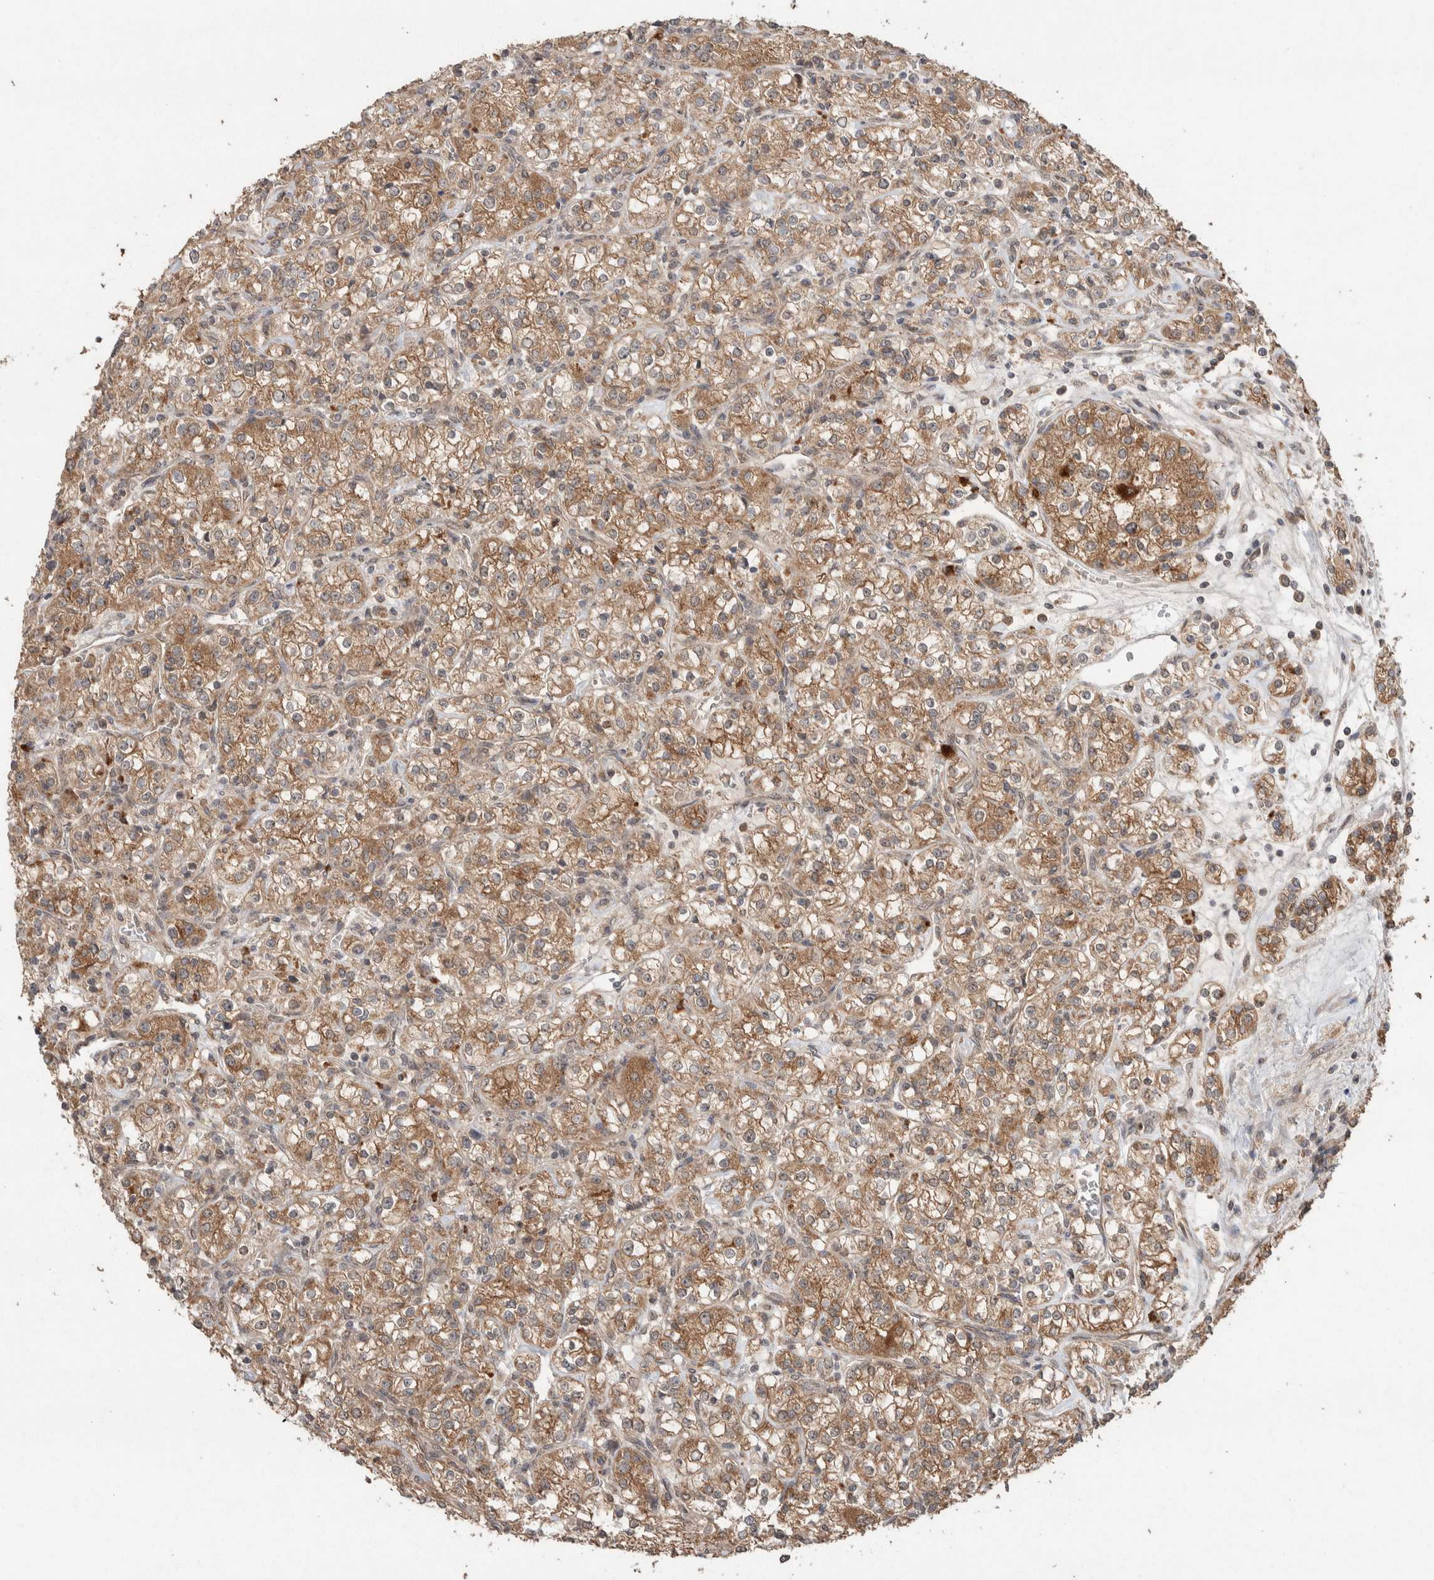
{"staining": {"intensity": "moderate", "quantity": ">75%", "location": "cytoplasmic/membranous"}, "tissue": "renal cancer", "cell_type": "Tumor cells", "image_type": "cancer", "snomed": [{"axis": "morphology", "description": "Adenocarcinoma, NOS"}, {"axis": "topography", "description": "Kidney"}], "caption": "Renal cancer (adenocarcinoma) was stained to show a protein in brown. There is medium levels of moderate cytoplasmic/membranous expression in about >75% of tumor cells.", "gene": "KCNJ5", "patient": {"sex": "male", "age": 77}}